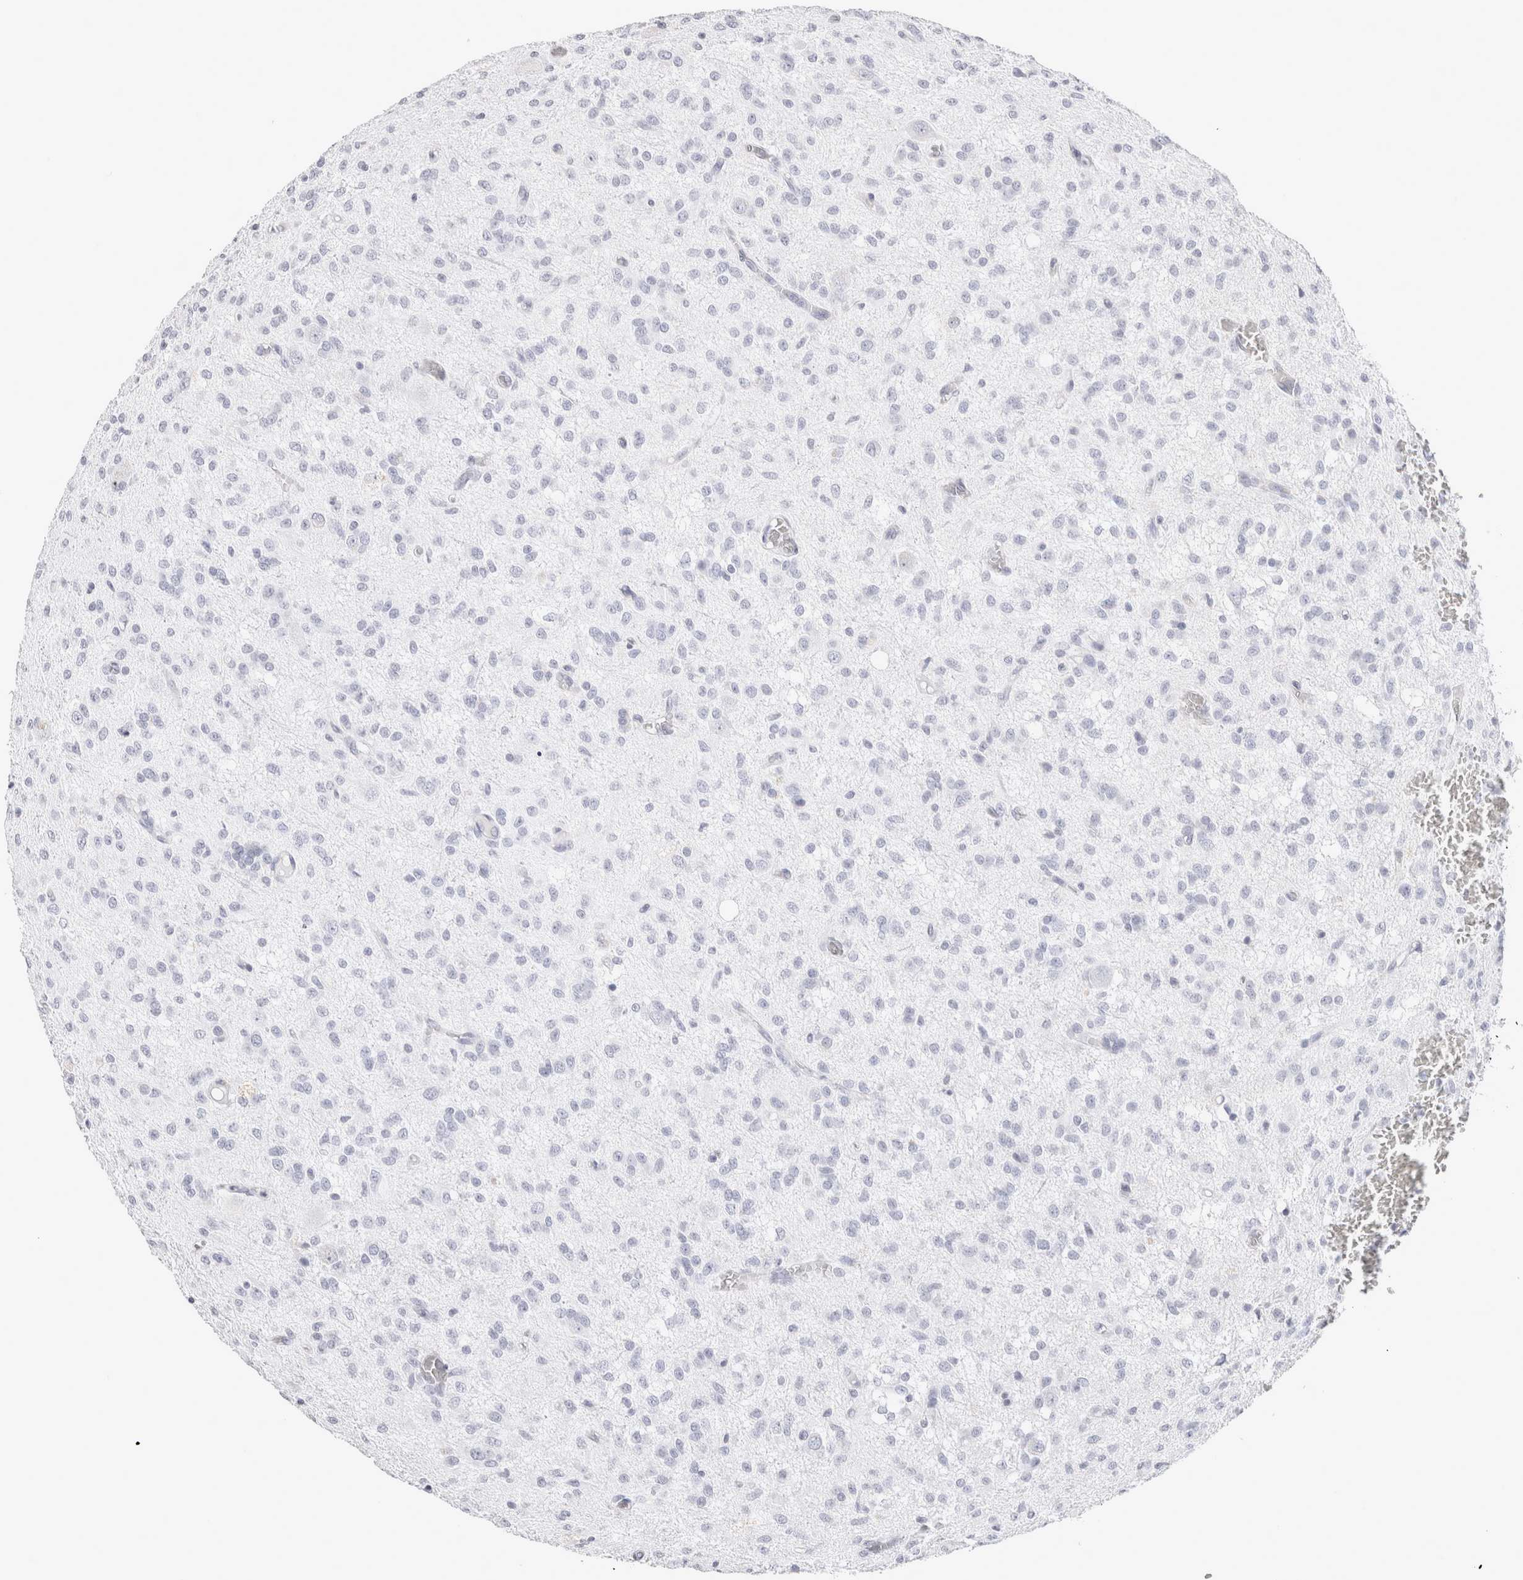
{"staining": {"intensity": "negative", "quantity": "none", "location": "none"}, "tissue": "glioma", "cell_type": "Tumor cells", "image_type": "cancer", "snomed": [{"axis": "morphology", "description": "Glioma, malignant, High grade"}, {"axis": "topography", "description": "Brain"}], "caption": "There is no significant staining in tumor cells of high-grade glioma (malignant).", "gene": "GARIN1A", "patient": {"sex": "female", "age": 59}}